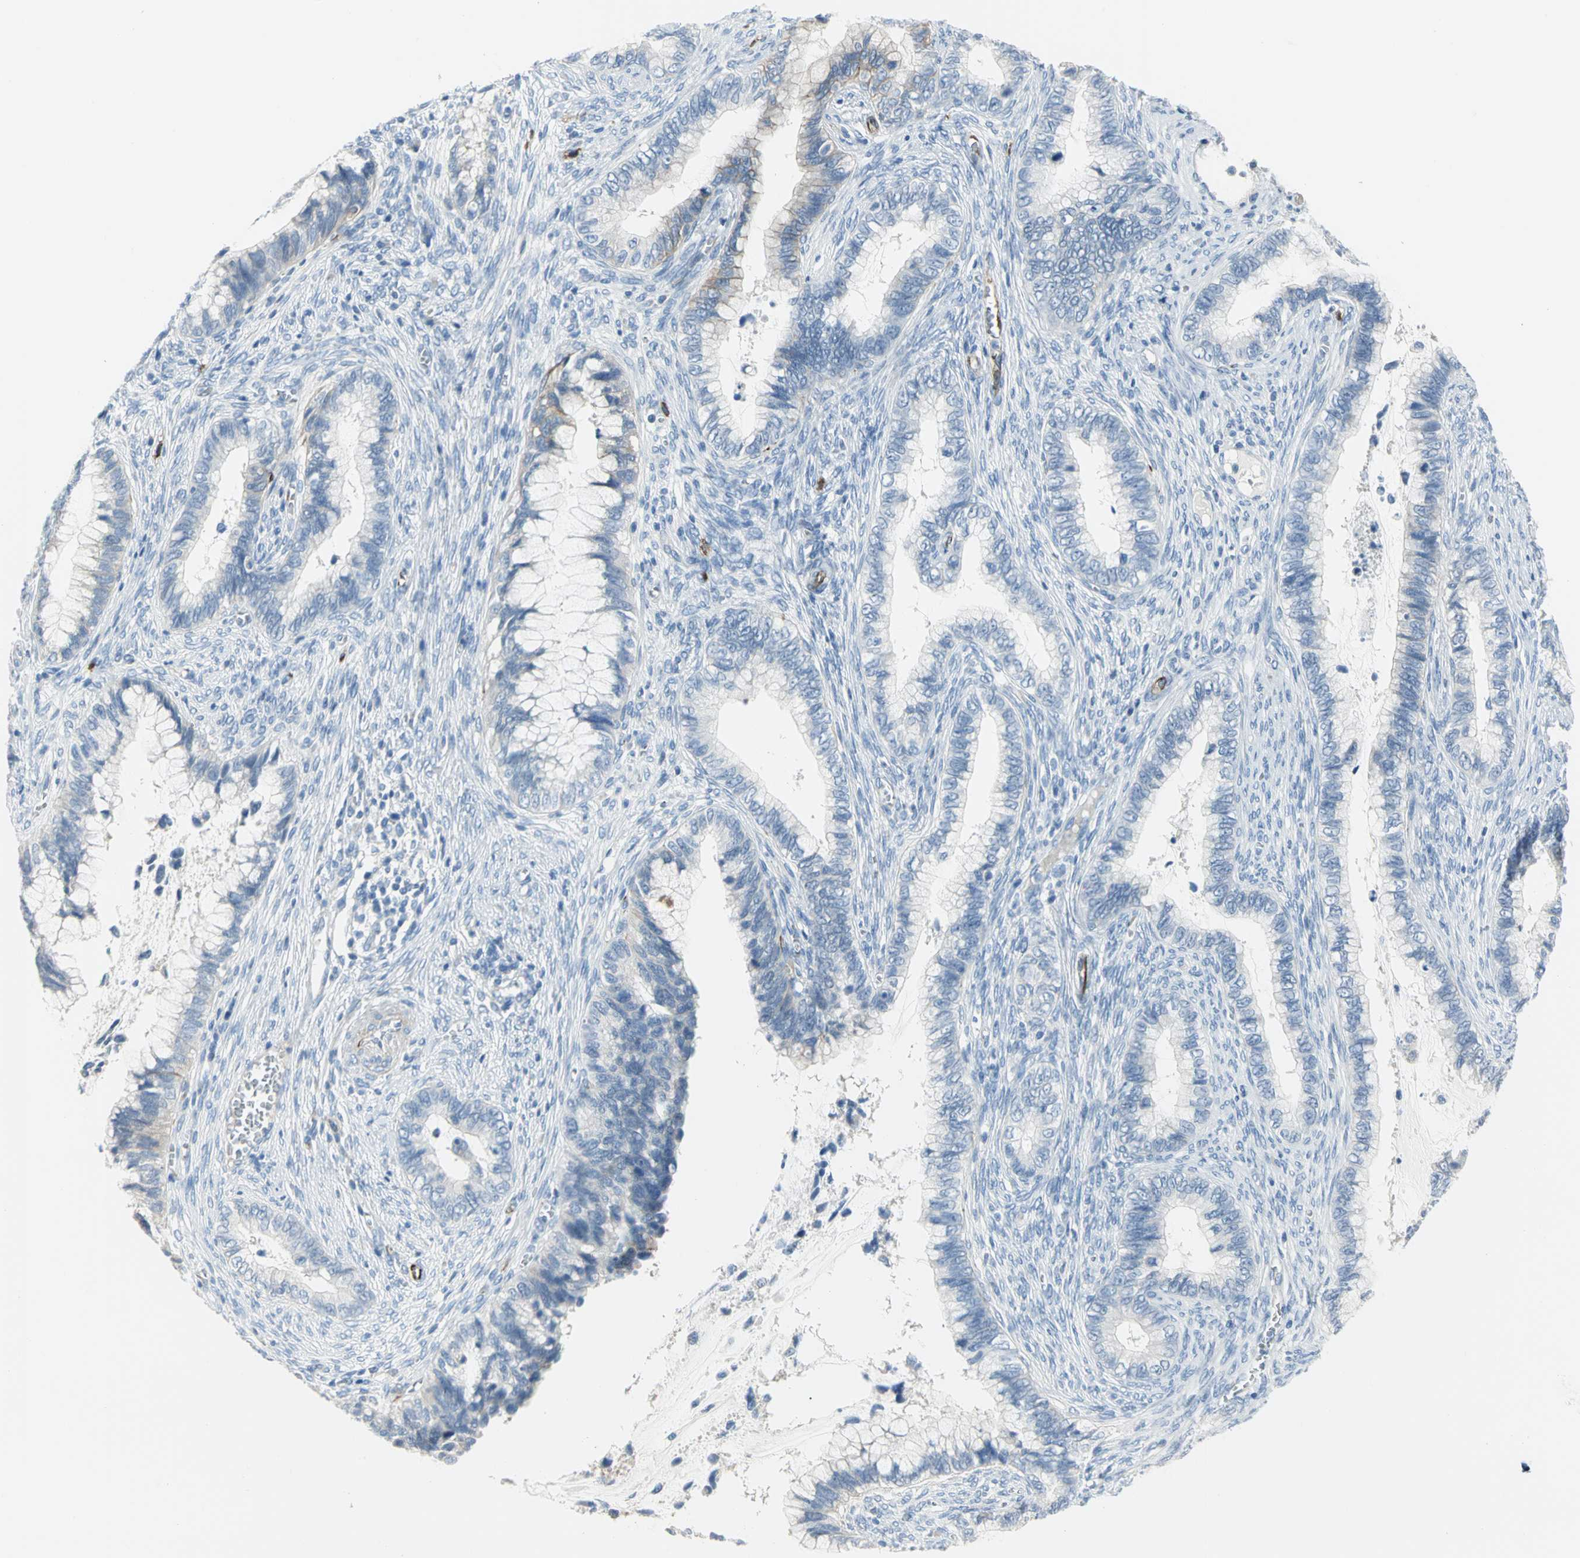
{"staining": {"intensity": "moderate", "quantity": "<25%", "location": "cytoplasmic/membranous"}, "tissue": "cervical cancer", "cell_type": "Tumor cells", "image_type": "cancer", "snomed": [{"axis": "morphology", "description": "Adenocarcinoma, NOS"}, {"axis": "topography", "description": "Cervix"}], "caption": "DAB (3,3'-diaminobenzidine) immunohistochemical staining of adenocarcinoma (cervical) demonstrates moderate cytoplasmic/membranous protein positivity in about <25% of tumor cells.", "gene": "ALOX15", "patient": {"sex": "female", "age": 44}}